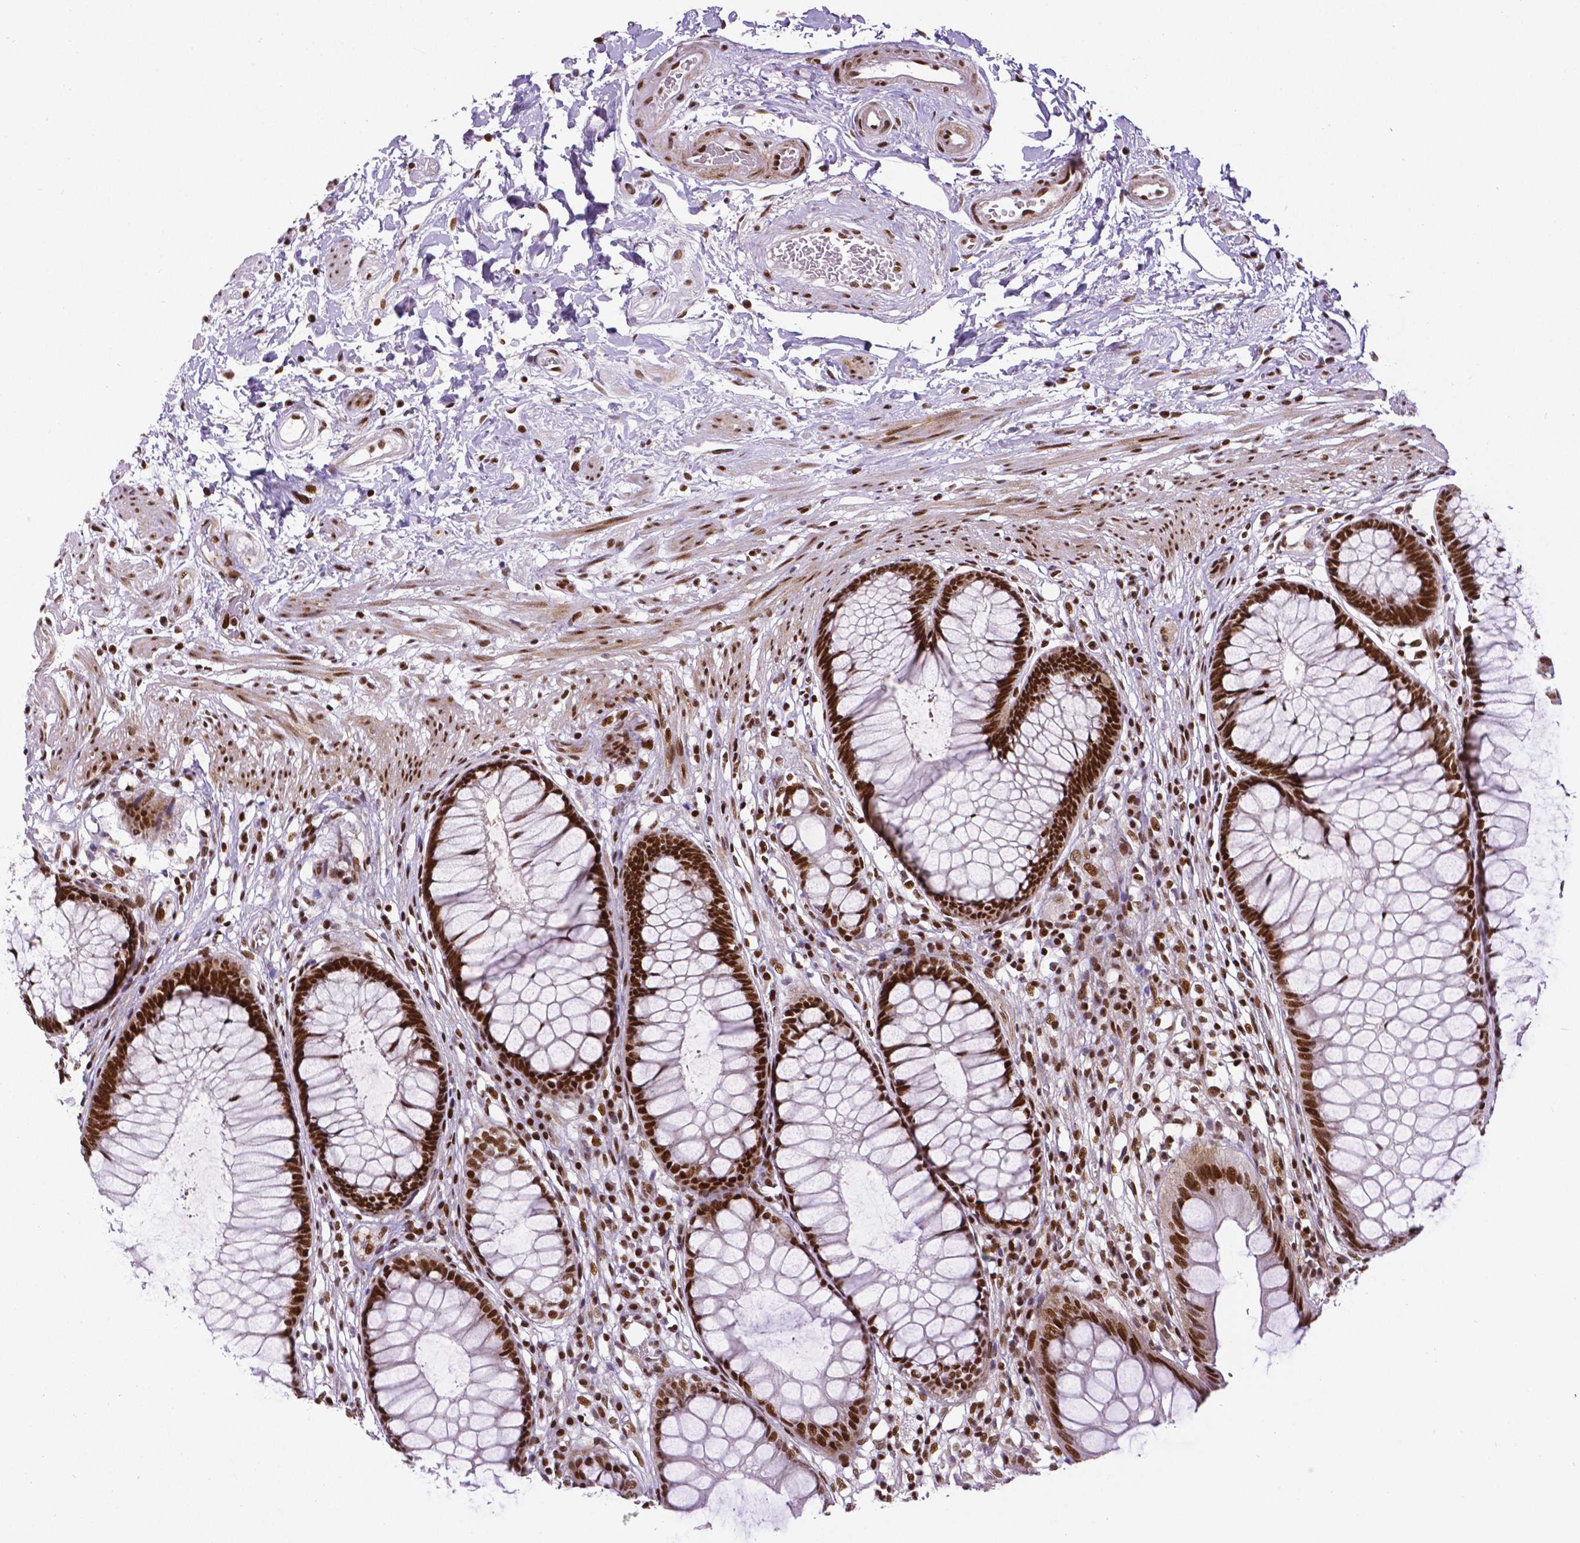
{"staining": {"intensity": "strong", "quantity": ">75%", "location": "nuclear"}, "tissue": "rectum", "cell_type": "Glandular cells", "image_type": "normal", "snomed": [{"axis": "morphology", "description": "Normal tissue, NOS"}, {"axis": "topography", "description": "Smooth muscle"}, {"axis": "topography", "description": "Rectum"}], "caption": "IHC image of benign rectum: human rectum stained using immunohistochemistry (IHC) shows high levels of strong protein expression localized specifically in the nuclear of glandular cells, appearing as a nuclear brown color.", "gene": "CTCF", "patient": {"sex": "male", "age": 53}}